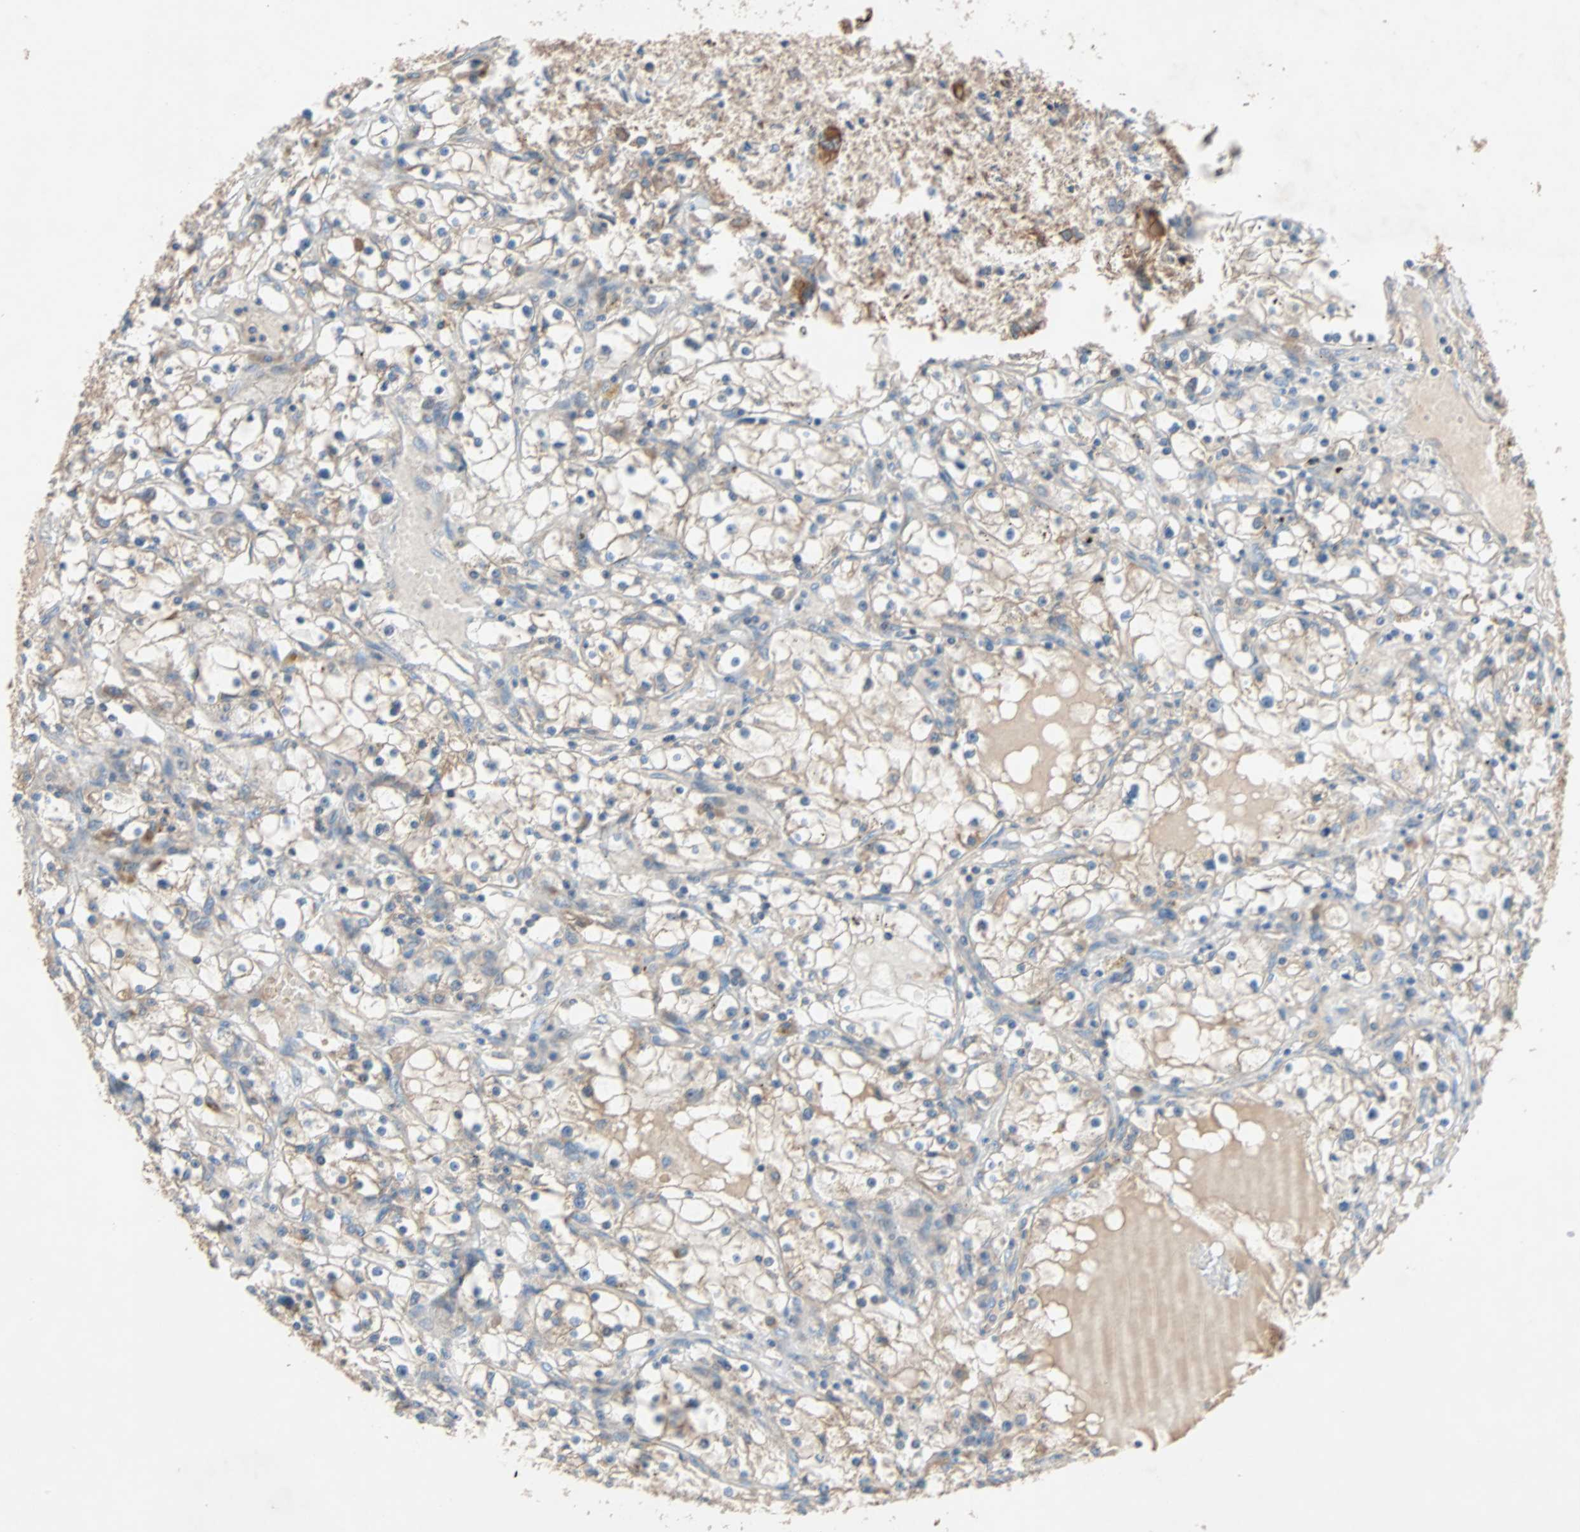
{"staining": {"intensity": "moderate", "quantity": ">75%", "location": "cytoplasmic/membranous"}, "tissue": "renal cancer", "cell_type": "Tumor cells", "image_type": "cancer", "snomed": [{"axis": "morphology", "description": "Adenocarcinoma, NOS"}, {"axis": "topography", "description": "Kidney"}], "caption": "The photomicrograph shows immunohistochemical staining of renal cancer (adenocarcinoma). There is moderate cytoplasmic/membranous expression is appreciated in approximately >75% of tumor cells.", "gene": "XYLT1", "patient": {"sex": "male", "age": 56}}